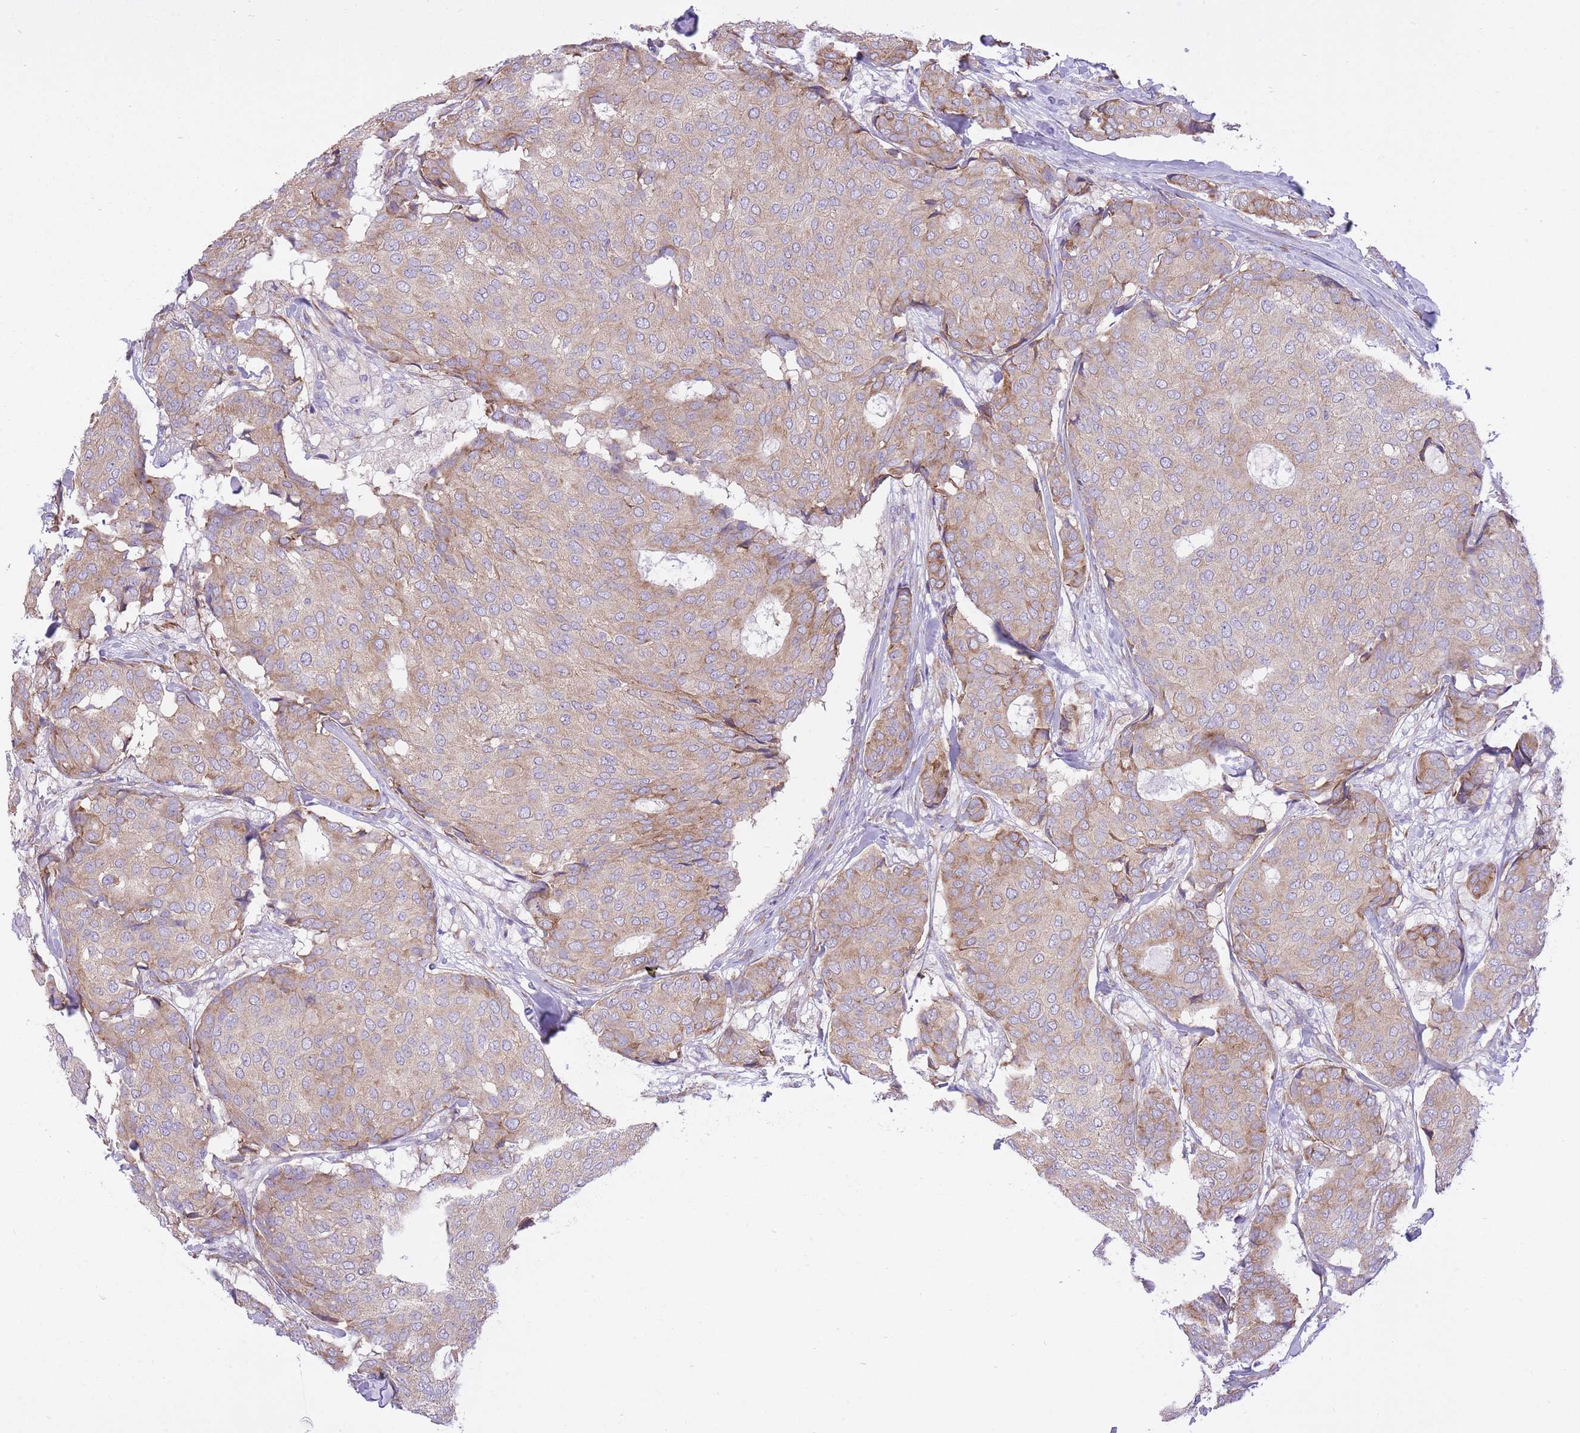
{"staining": {"intensity": "weak", "quantity": ">75%", "location": "cytoplasmic/membranous"}, "tissue": "breast cancer", "cell_type": "Tumor cells", "image_type": "cancer", "snomed": [{"axis": "morphology", "description": "Duct carcinoma"}, {"axis": "topography", "description": "Breast"}], "caption": "Immunohistochemical staining of human breast cancer (infiltrating ductal carcinoma) exhibits weak cytoplasmic/membranous protein positivity in about >75% of tumor cells.", "gene": "ZNF501", "patient": {"sex": "female", "age": 75}}